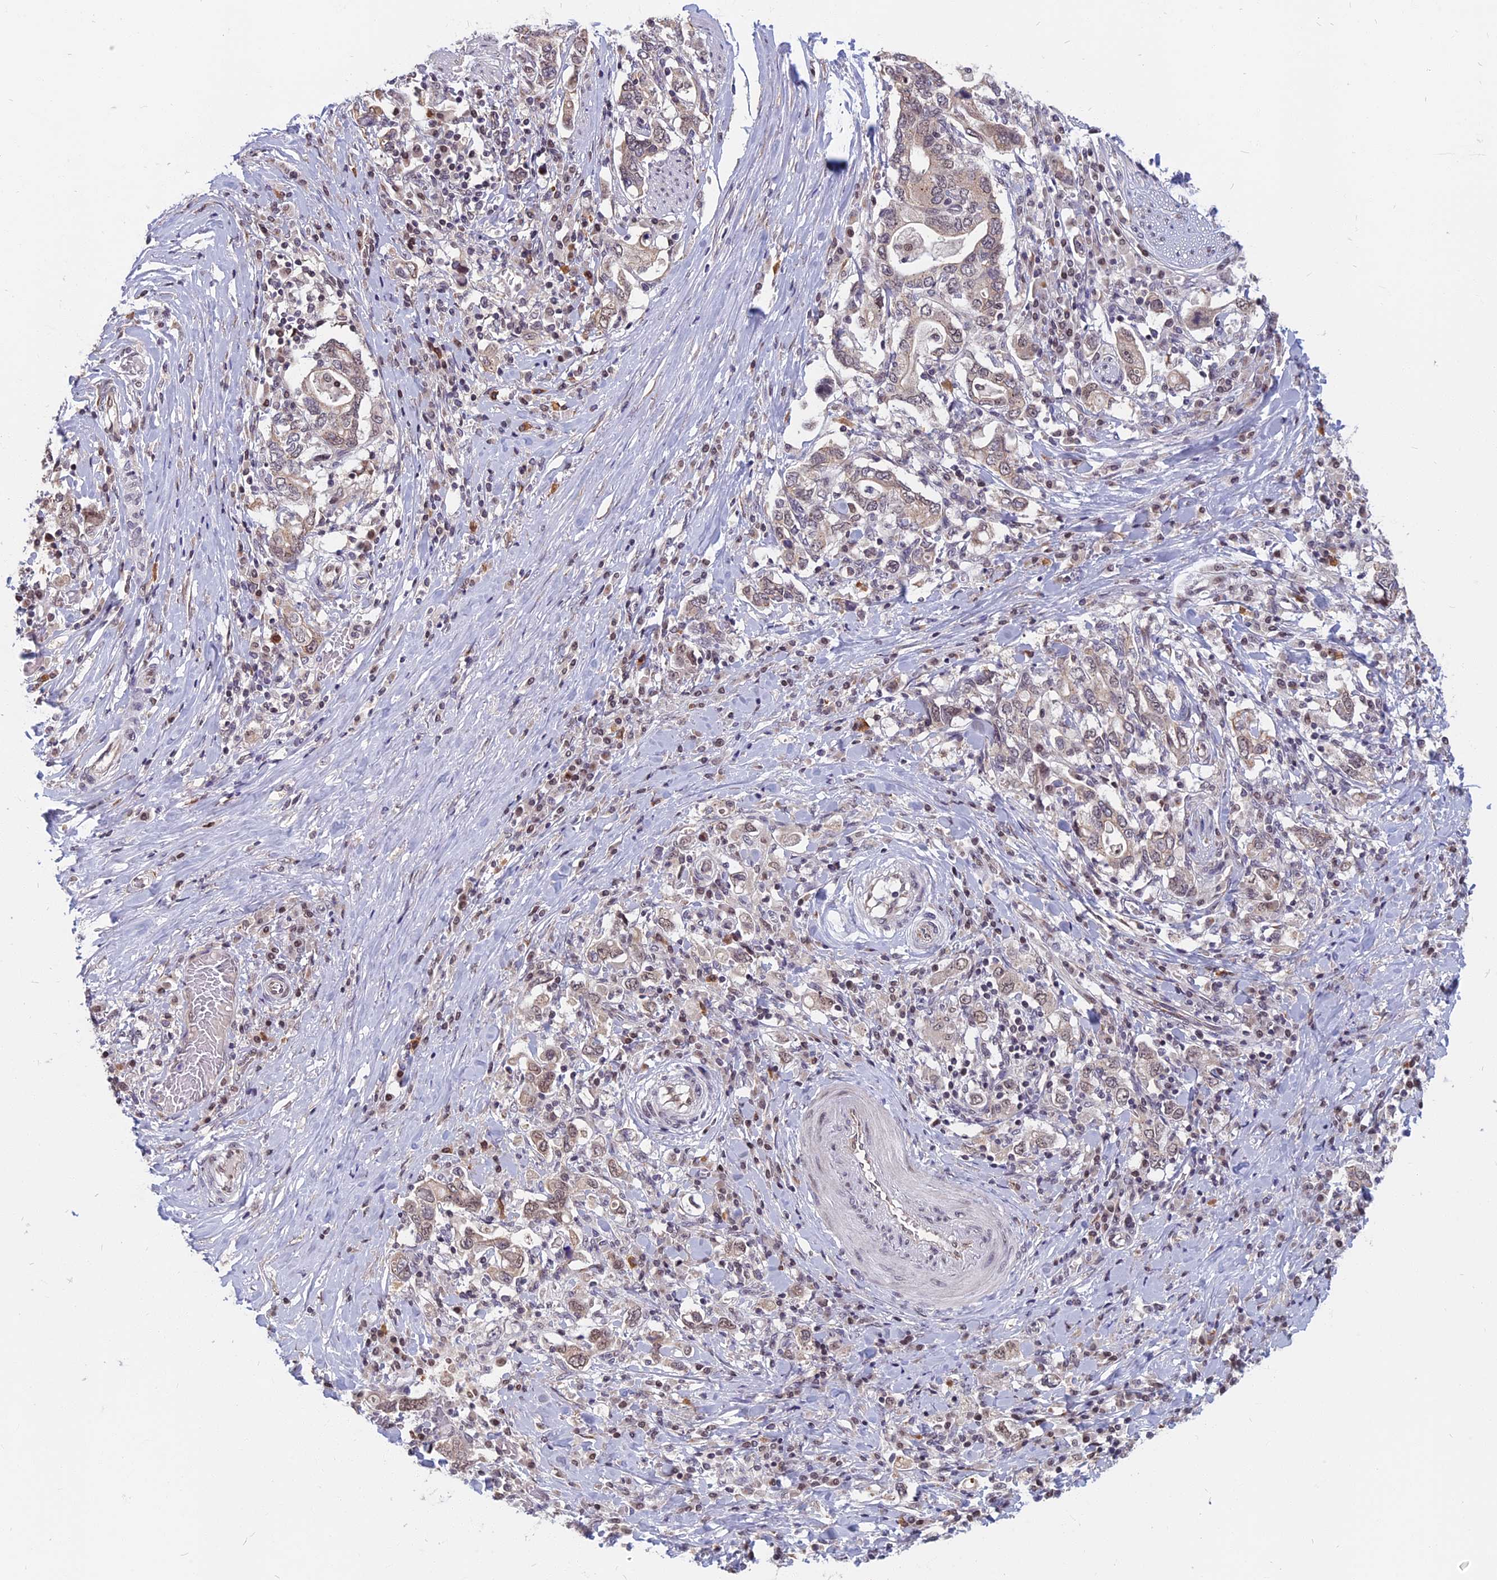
{"staining": {"intensity": "weak", "quantity": "25%-75%", "location": "cytoplasmic/membranous,nuclear"}, "tissue": "stomach cancer", "cell_type": "Tumor cells", "image_type": "cancer", "snomed": [{"axis": "morphology", "description": "Adenocarcinoma, NOS"}, {"axis": "topography", "description": "Stomach, upper"}, {"axis": "topography", "description": "Stomach"}], "caption": "Stomach cancer was stained to show a protein in brown. There is low levels of weak cytoplasmic/membranous and nuclear expression in about 25%-75% of tumor cells.", "gene": "CCDC113", "patient": {"sex": "male", "age": 62}}